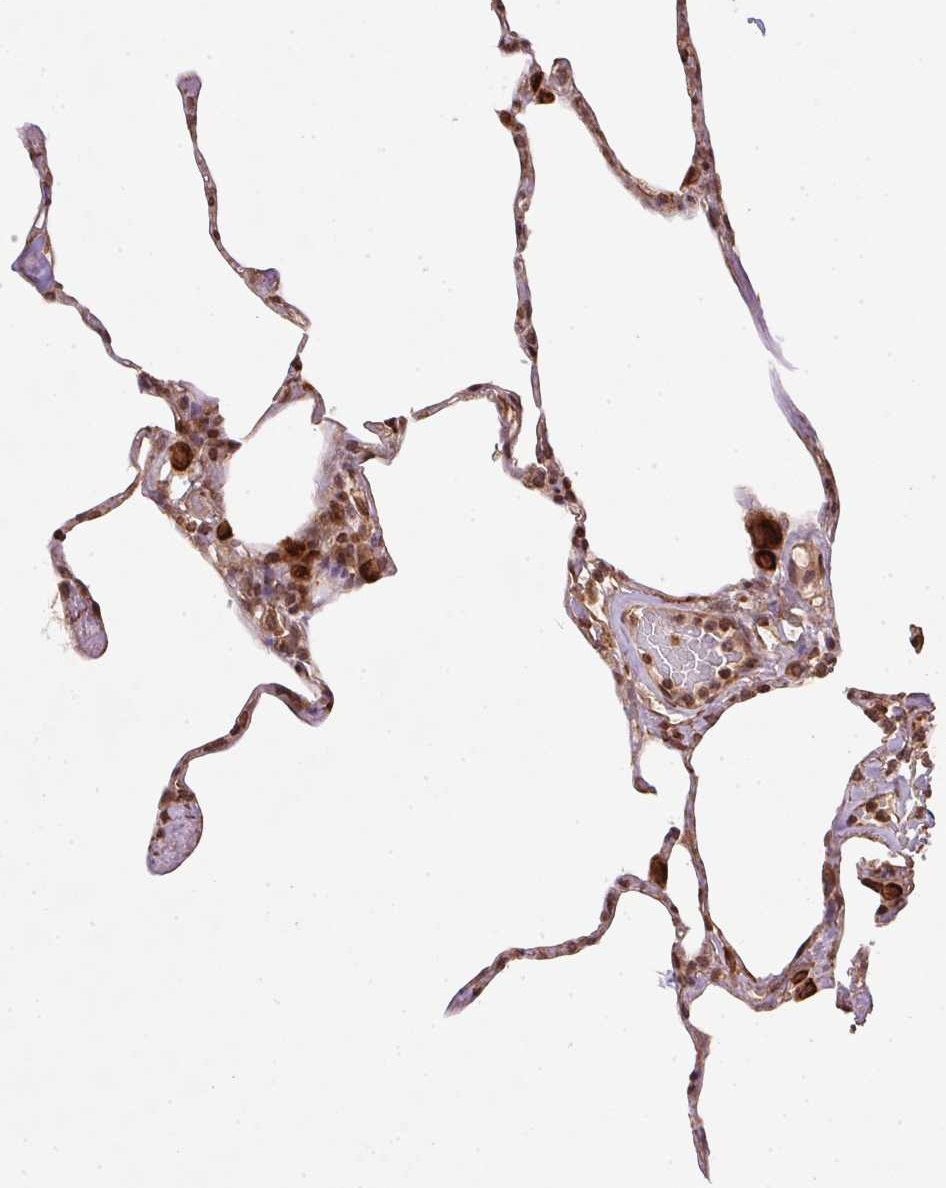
{"staining": {"intensity": "weak", "quantity": "25%-75%", "location": "cytoplasmic/membranous"}, "tissue": "lung", "cell_type": "Alveolar cells", "image_type": "normal", "snomed": [{"axis": "morphology", "description": "Normal tissue, NOS"}, {"axis": "topography", "description": "Lung"}], "caption": "Human lung stained with a protein marker exhibits weak staining in alveolar cells.", "gene": "SPRED2", "patient": {"sex": "male", "age": 65}}